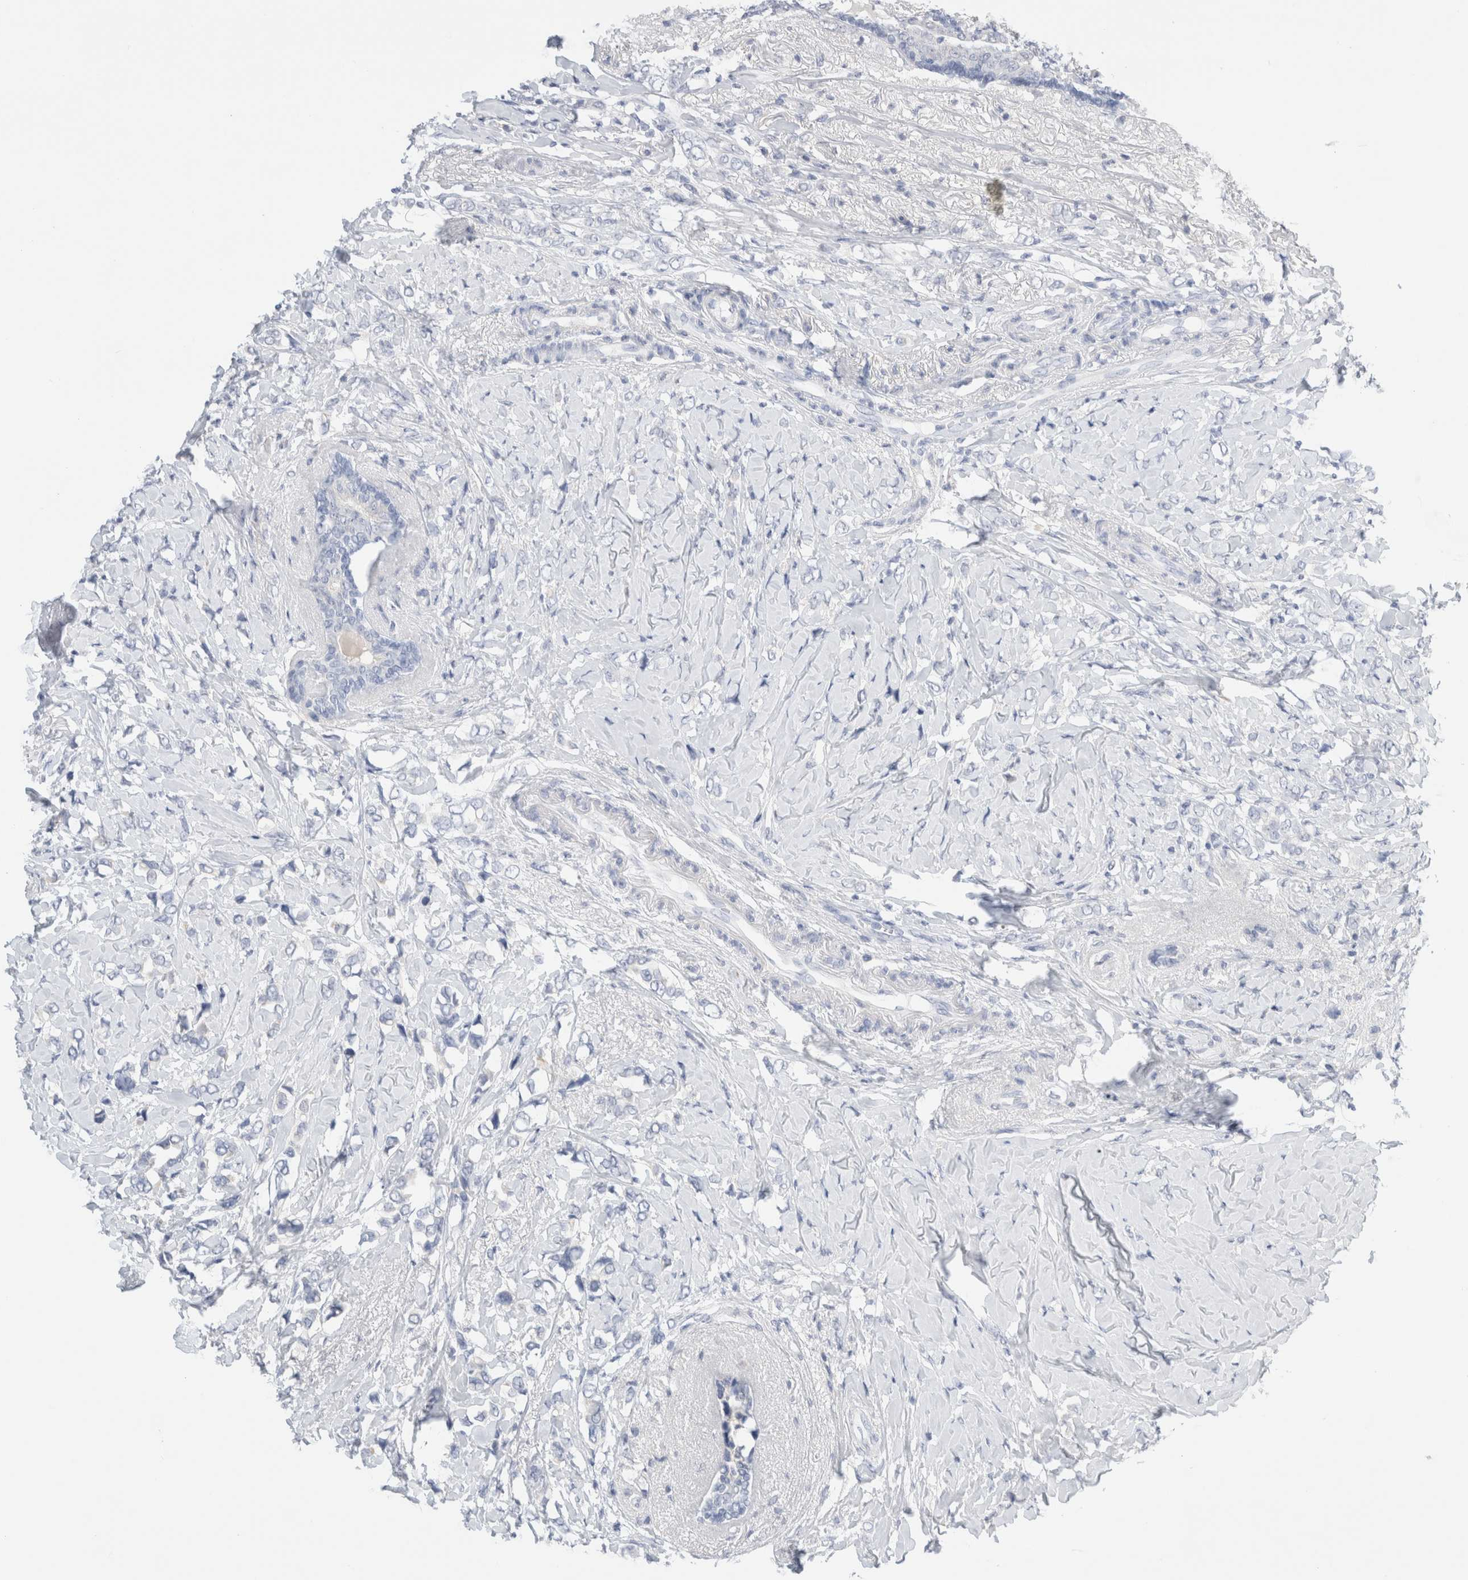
{"staining": {"intensity": "negative", "quantity": "none", "location": "none"}, "tissue": "breast cancer", "cell_type": "Tumor cells", "image_type": "cancer", "snomed": [{"axis": "morphology", "description": "Normal tissue, NOS"}, {"axis": "morphology", "description": "Lobular carcinoma"}, {"axis": "topography", "description": "Breast"}], "caption": "Immunohistochemistry image of lobular carcinoma (breast) stained for a protein (brown), which displays no positivity in tumor cells.", "gene": "ADAM30", "patient": {"sex": "female", "age": 47}}